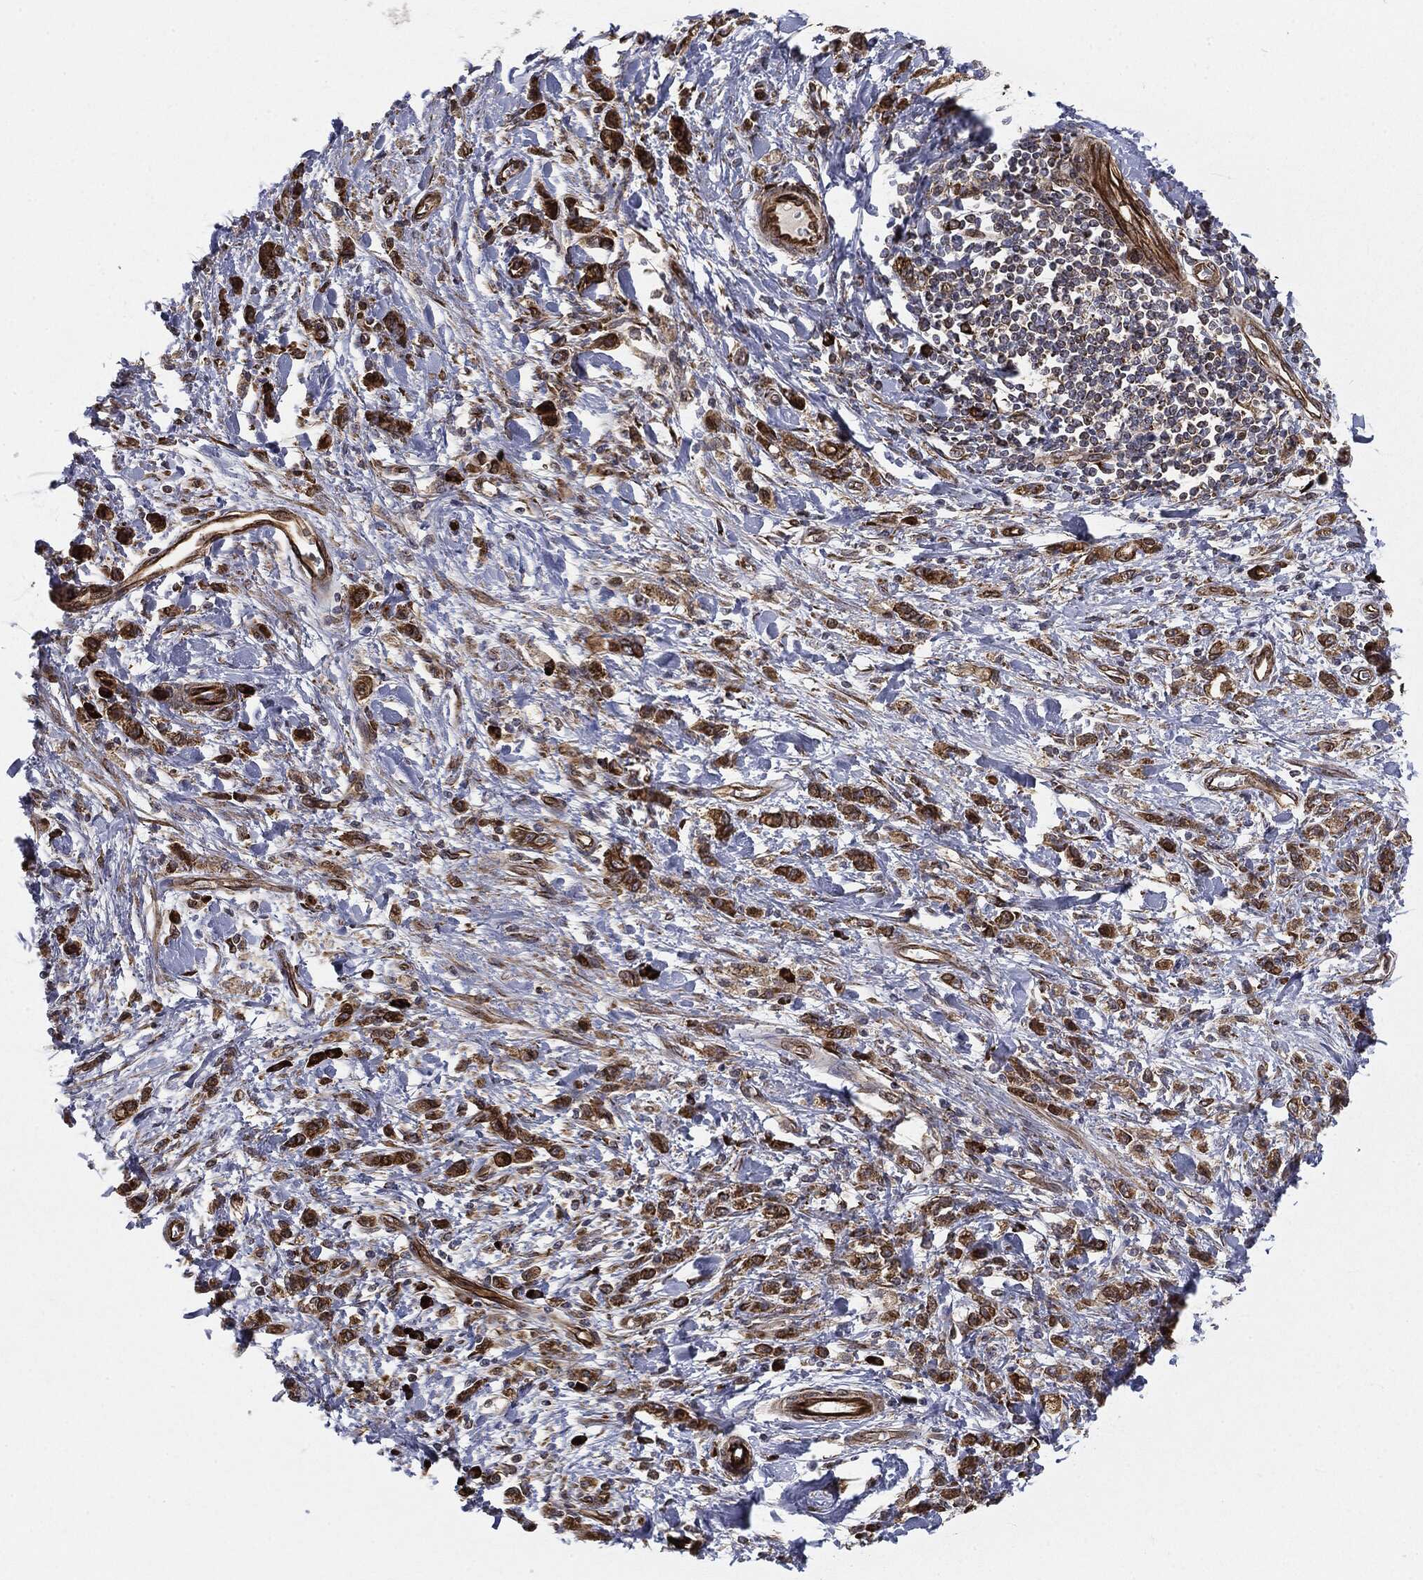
{"staining": {"intensity": "strong", "quantity": ">75%", "location": "cytoplasmic/membranous"}, "tissue": "stomach cancer", "cell_type": "Tumor cells", "image_type": "cancer", "snomed": [{"axis": "morphology", "description": "Adenocarcinoma, NOS"}, {"axis": "topography", "description": "Stomach"}], "caption": "Stomach adenocarcinoma was stained to show a protein in brown. There is high levels of strong cytoplasmic/membranous positivity in about >75% of tumor cells.", "gene": "CYLD", "patient": {"sex": "male", "age": 77}}